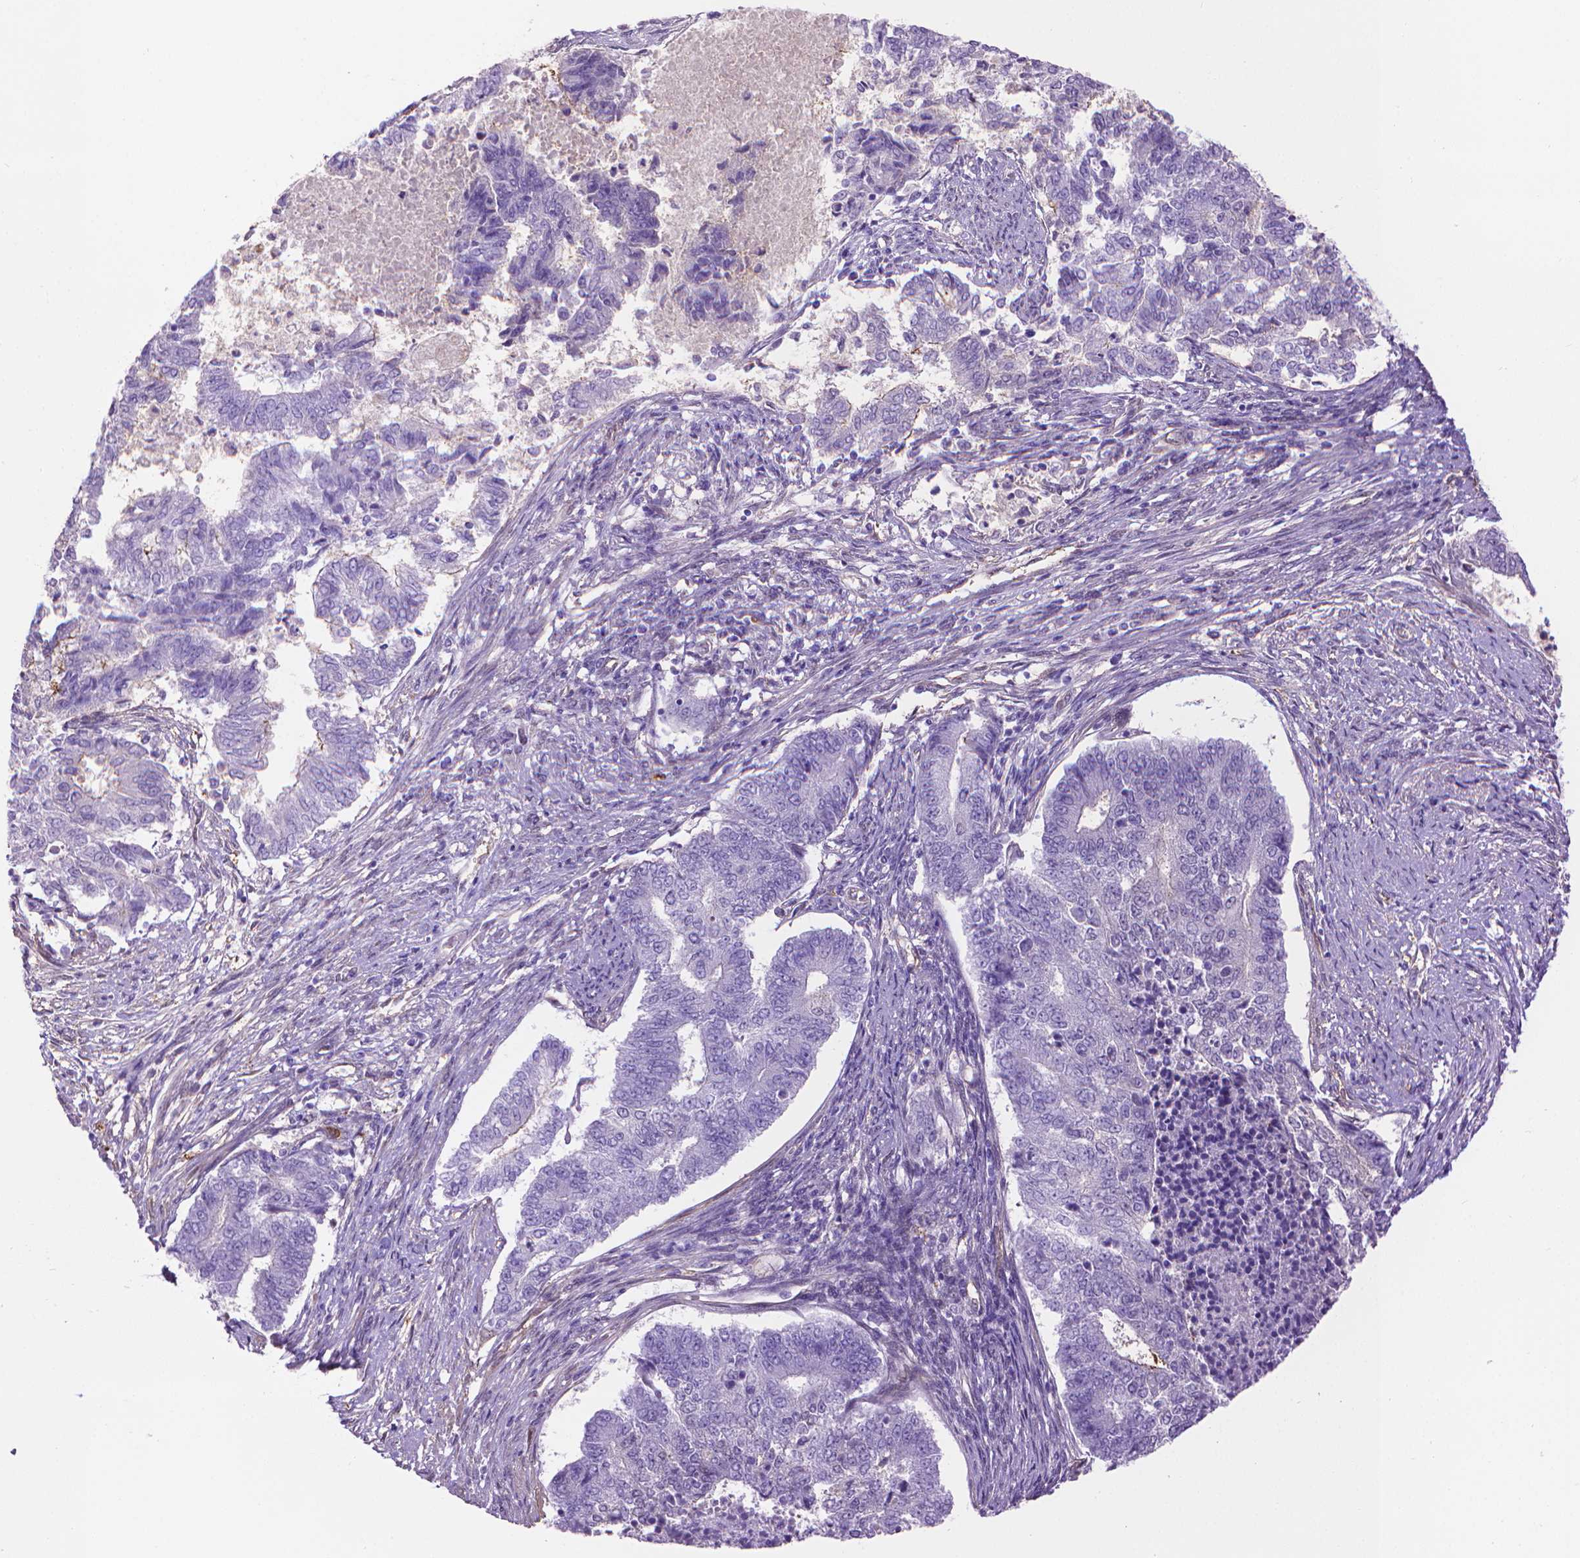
{"staining": {"intensity": "negative", "quantity": "none", "location": "none"}, "tissue": "endometrial cancer", "cell_type": "Tumor cells", "image_type": "cancer", "snomed": [{"axis": "morphology", "description": "Adenocarcinoma, NOS"}, {"axis": "topography", "description": "Endometrium"}], "caption": "A histopathology image of human endometrial cancer (adenocarcinoma) is negative for staining in tumor cells.", "gene": "CLIC4", "patient": {"sex": "female", "age": 65}}